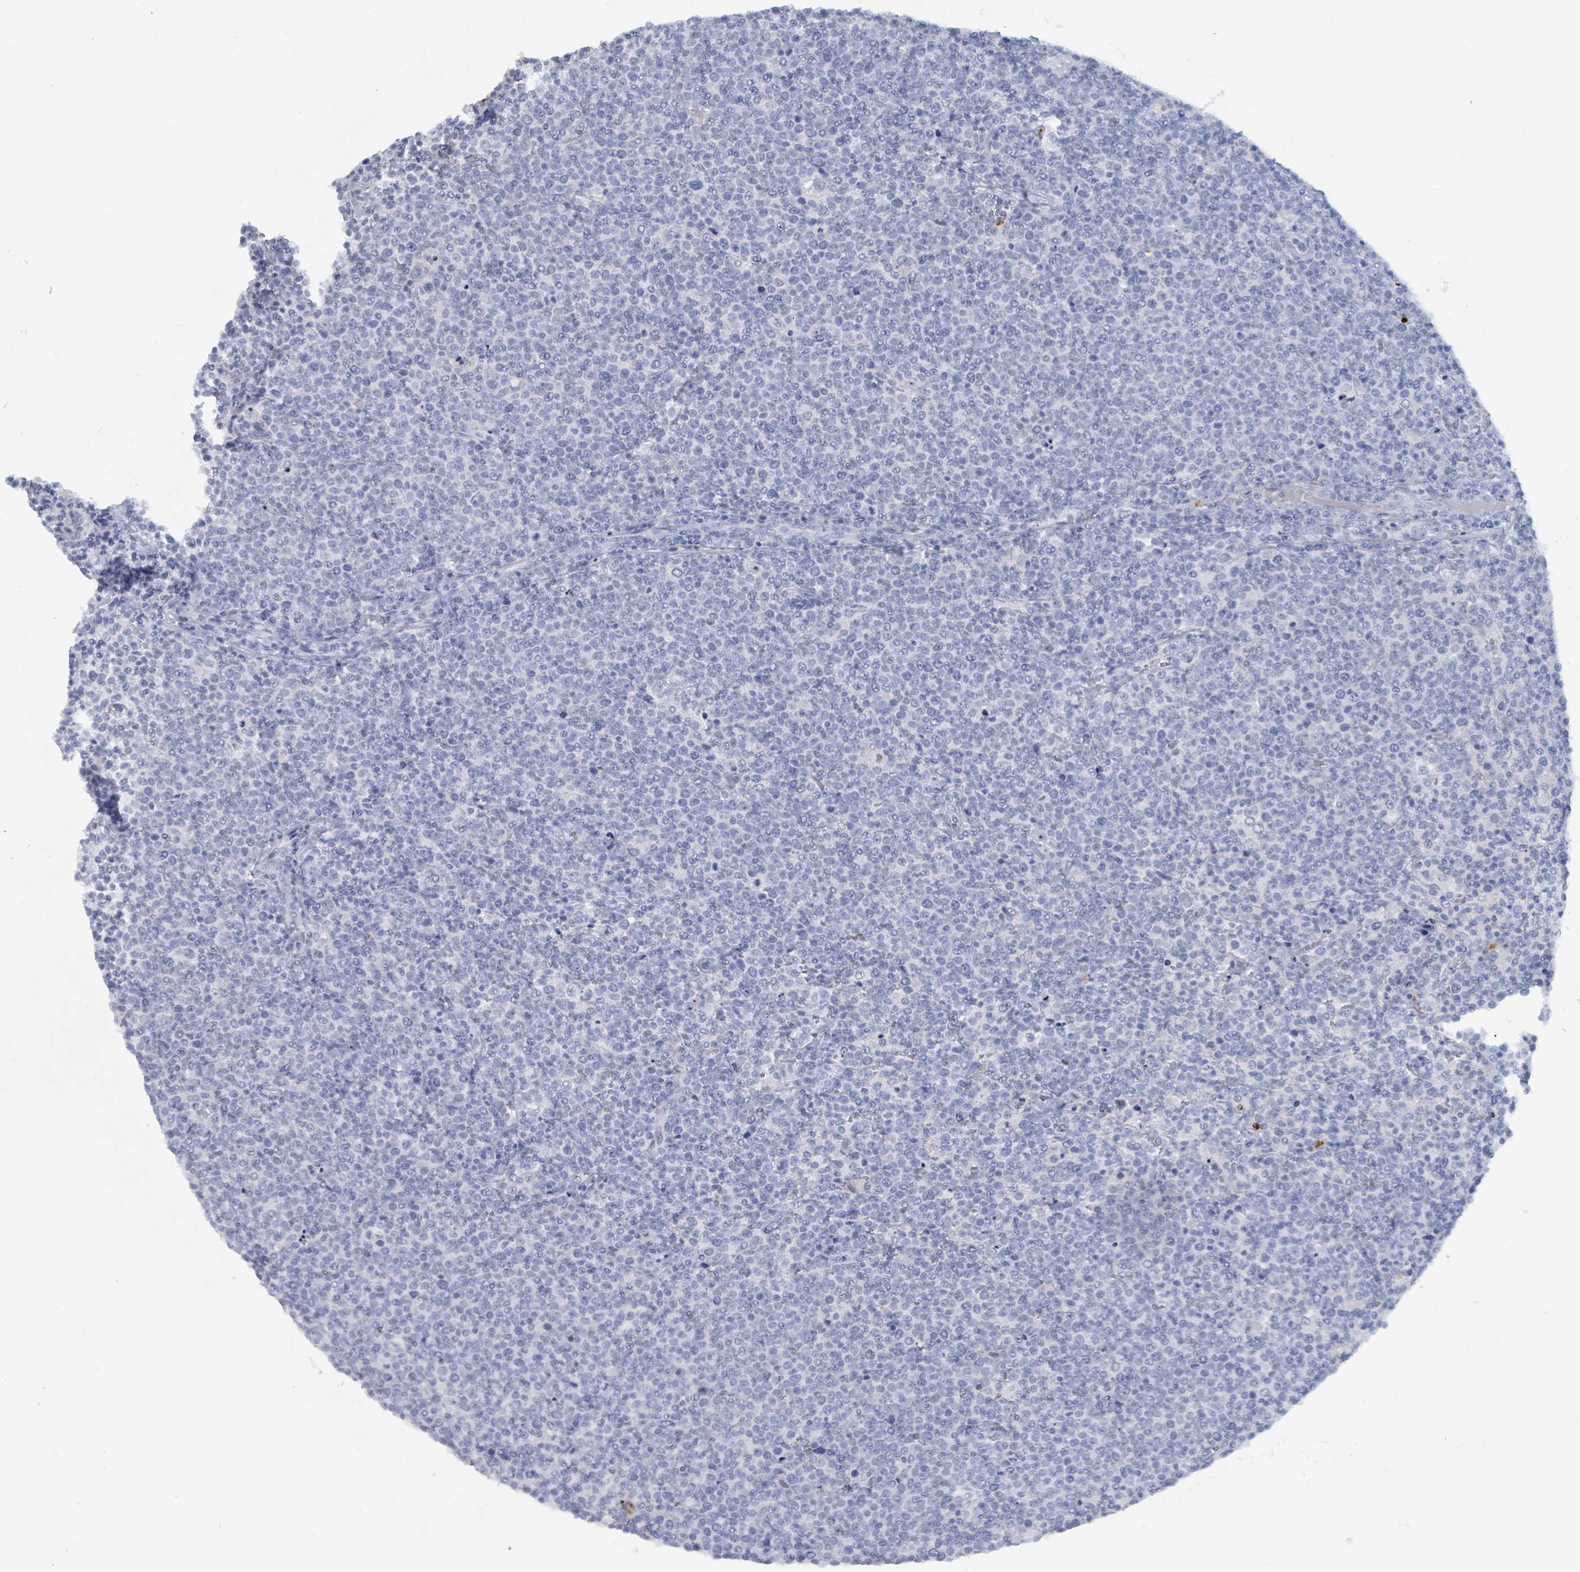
{"staining": {"intensity": "negative", "quantity": "none", "location": "none"}, "tissue": "lymphoma", "cell_type": "Tumor cells", "image_type": "cancer", "snomed": [{"axis": "morphology", "description": "Malignant lymphoma, non-Hodgkin's type, High grade"}, {"axis": "topography", "description": "Lymph node"}], "caption": "High magnification brightfield microscopy of lymphoma stained with DAB (brown) and counterstained with hematoxylin (blue): tumor cells show no significant positivity. (DAB (3,3'-diaminobenzidine) immunohistochemistry (IHC), high magnification).", "gene": "DEFA4", "patient": {"sex": "male", "age": 61}}